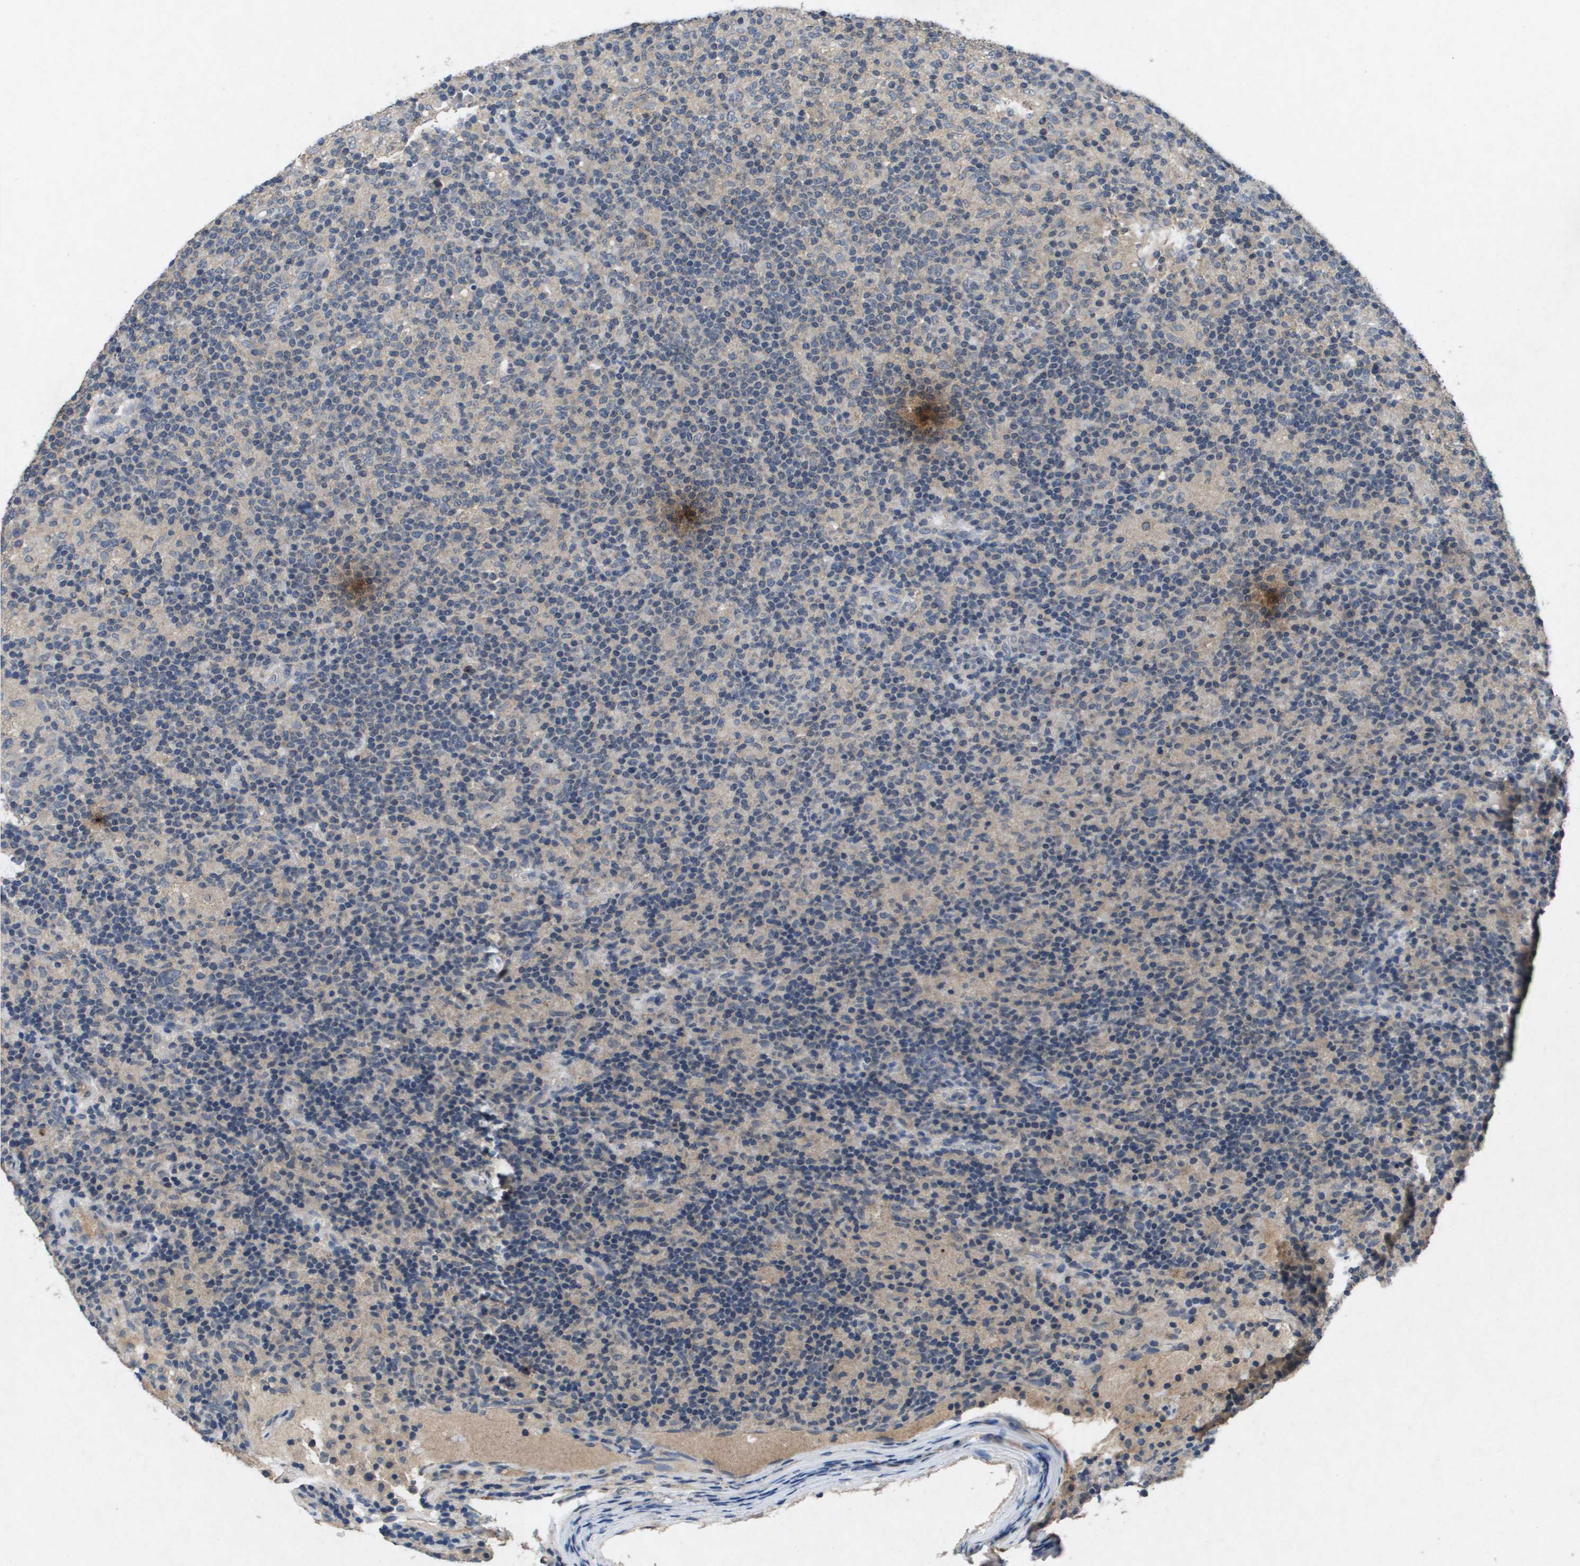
{"staining": {"intensity": "negative", "quantity": "none", "location": "none"}, "tissue": "lymphoma", "cell_type": "Tumor cells", "image_type": "cancer", "snomed": [{"axis": "morphology", "description": "Hodgkin's disease, NOS"}, {"axis": "topography", "description": "Lymph node"}], "caption": "This is an immunohistochemistry image of human lymphoma. There is no staining in tumor cells.", "gene": "PROC", "patient": {"sex": "male", "age": 70}}